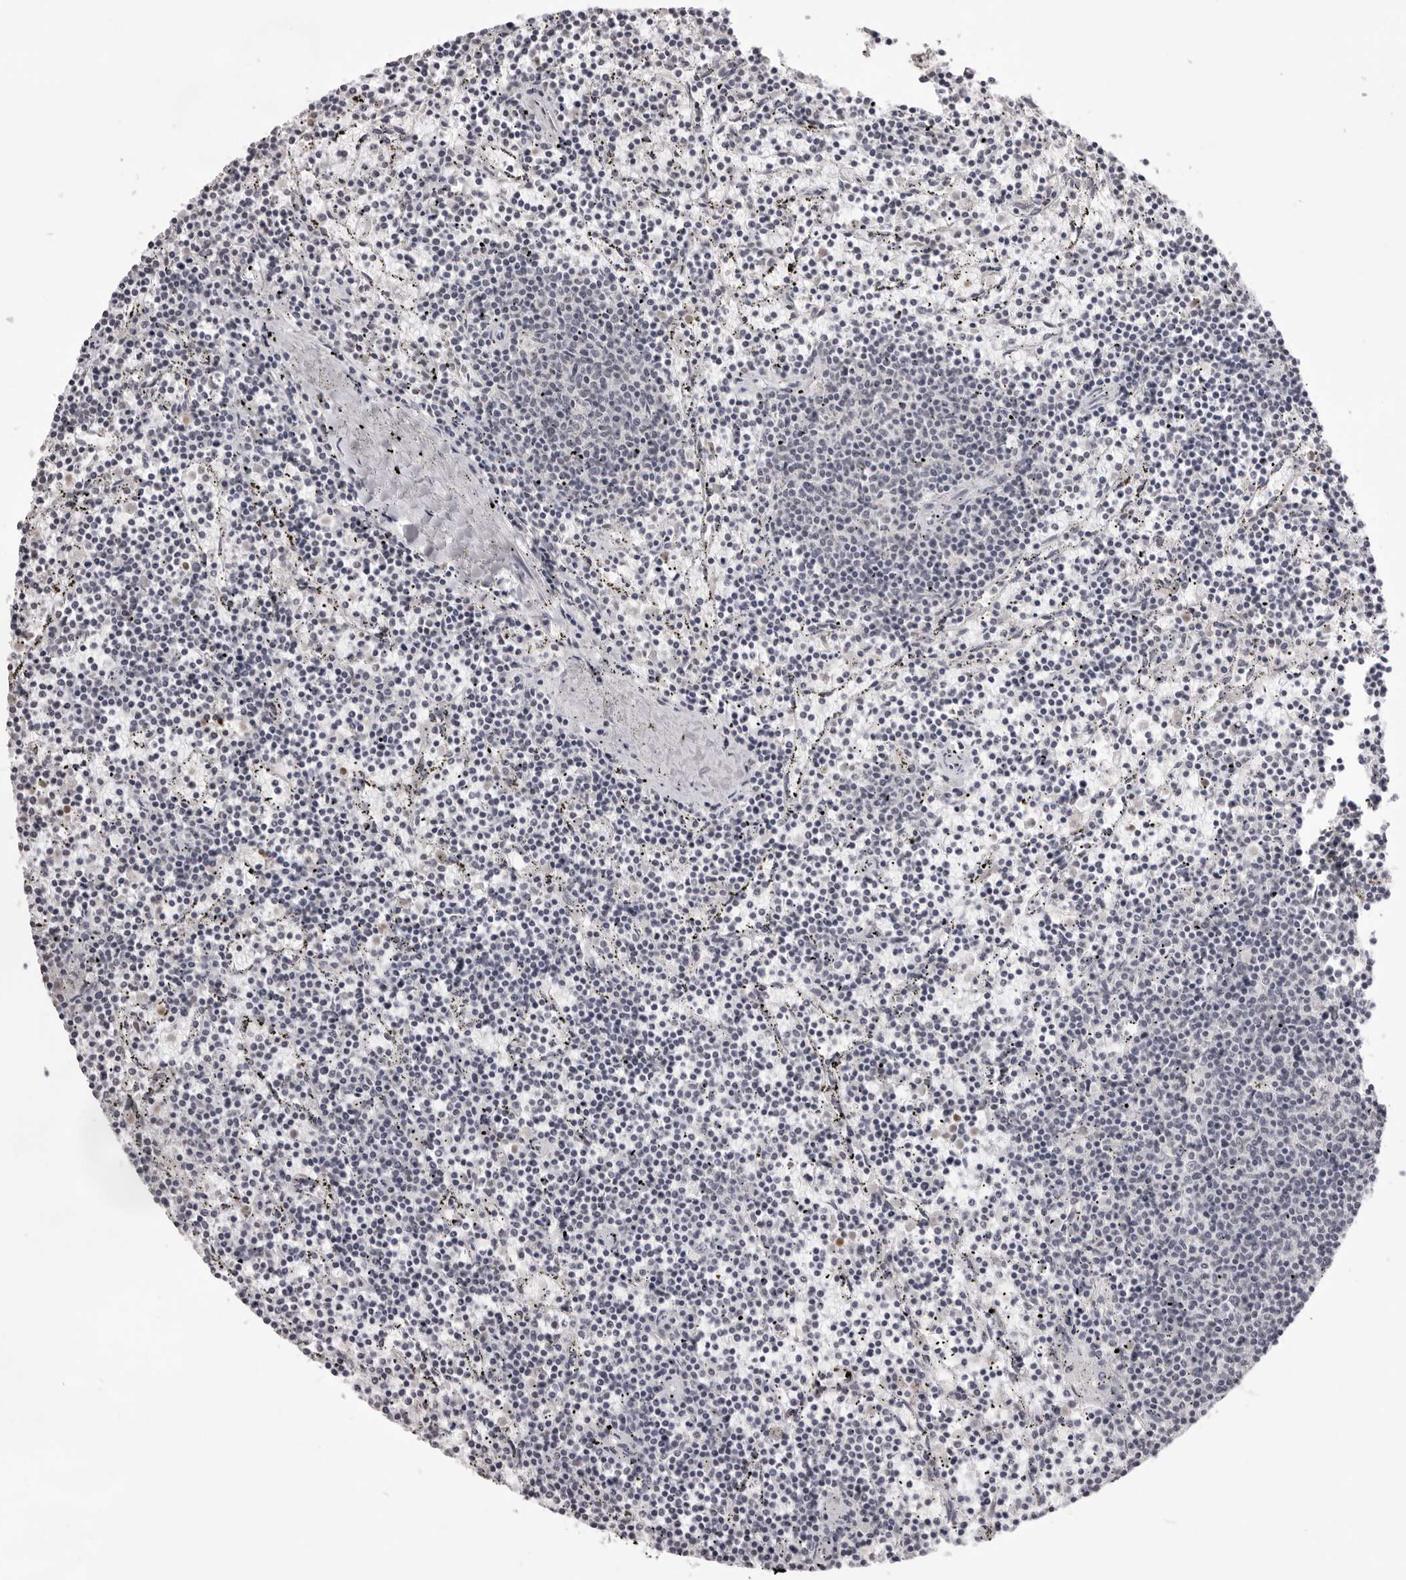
{"staining": {"intensity": "negative", "quantity": "none", "location": "none"}, "tissue": "lymphoma", "cell_type": "Tumor cells", "image_type": "cancer", "snomed": [{"axis": "morphology", "description": "Malignant lymphoma, non-Hodgkin's type, Low grade"}, {"axis": "topography", "description": "Spleen"}], "caption": "Immunohistochemistry (IHC) of lymphoma exhibits no staining in tumor cells.", "gene": "NTM", "patient": {"sex": "female", "age": 50}}